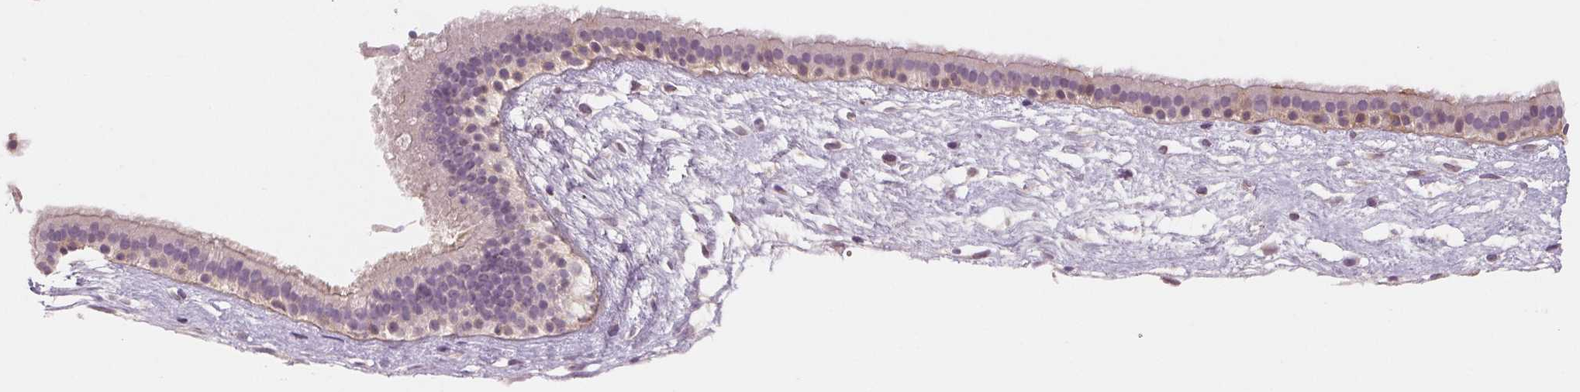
{"staining": {"intensity": "weak", "quantity": "25%-75%", "location": "cytoplasmic/membranous"}, "tissue": "nasopharynx", "cell_type": "Respiratory epithelial cells", "image_type": "normal", "snomed": [{"axis": "morphology", "description": "Normal tissue, NOS"}, {"axis": "topography", "description": "Nasopharynx"}], "caption": "Human nasopharynx stained for a protein (brown) exhibits weak cytoplasmic/membranous positive staining in approximately 25%-75% of respiratory epithelial cells.", "gene": "CFC1B", "patient": {"sex": "male", "age": 24}}